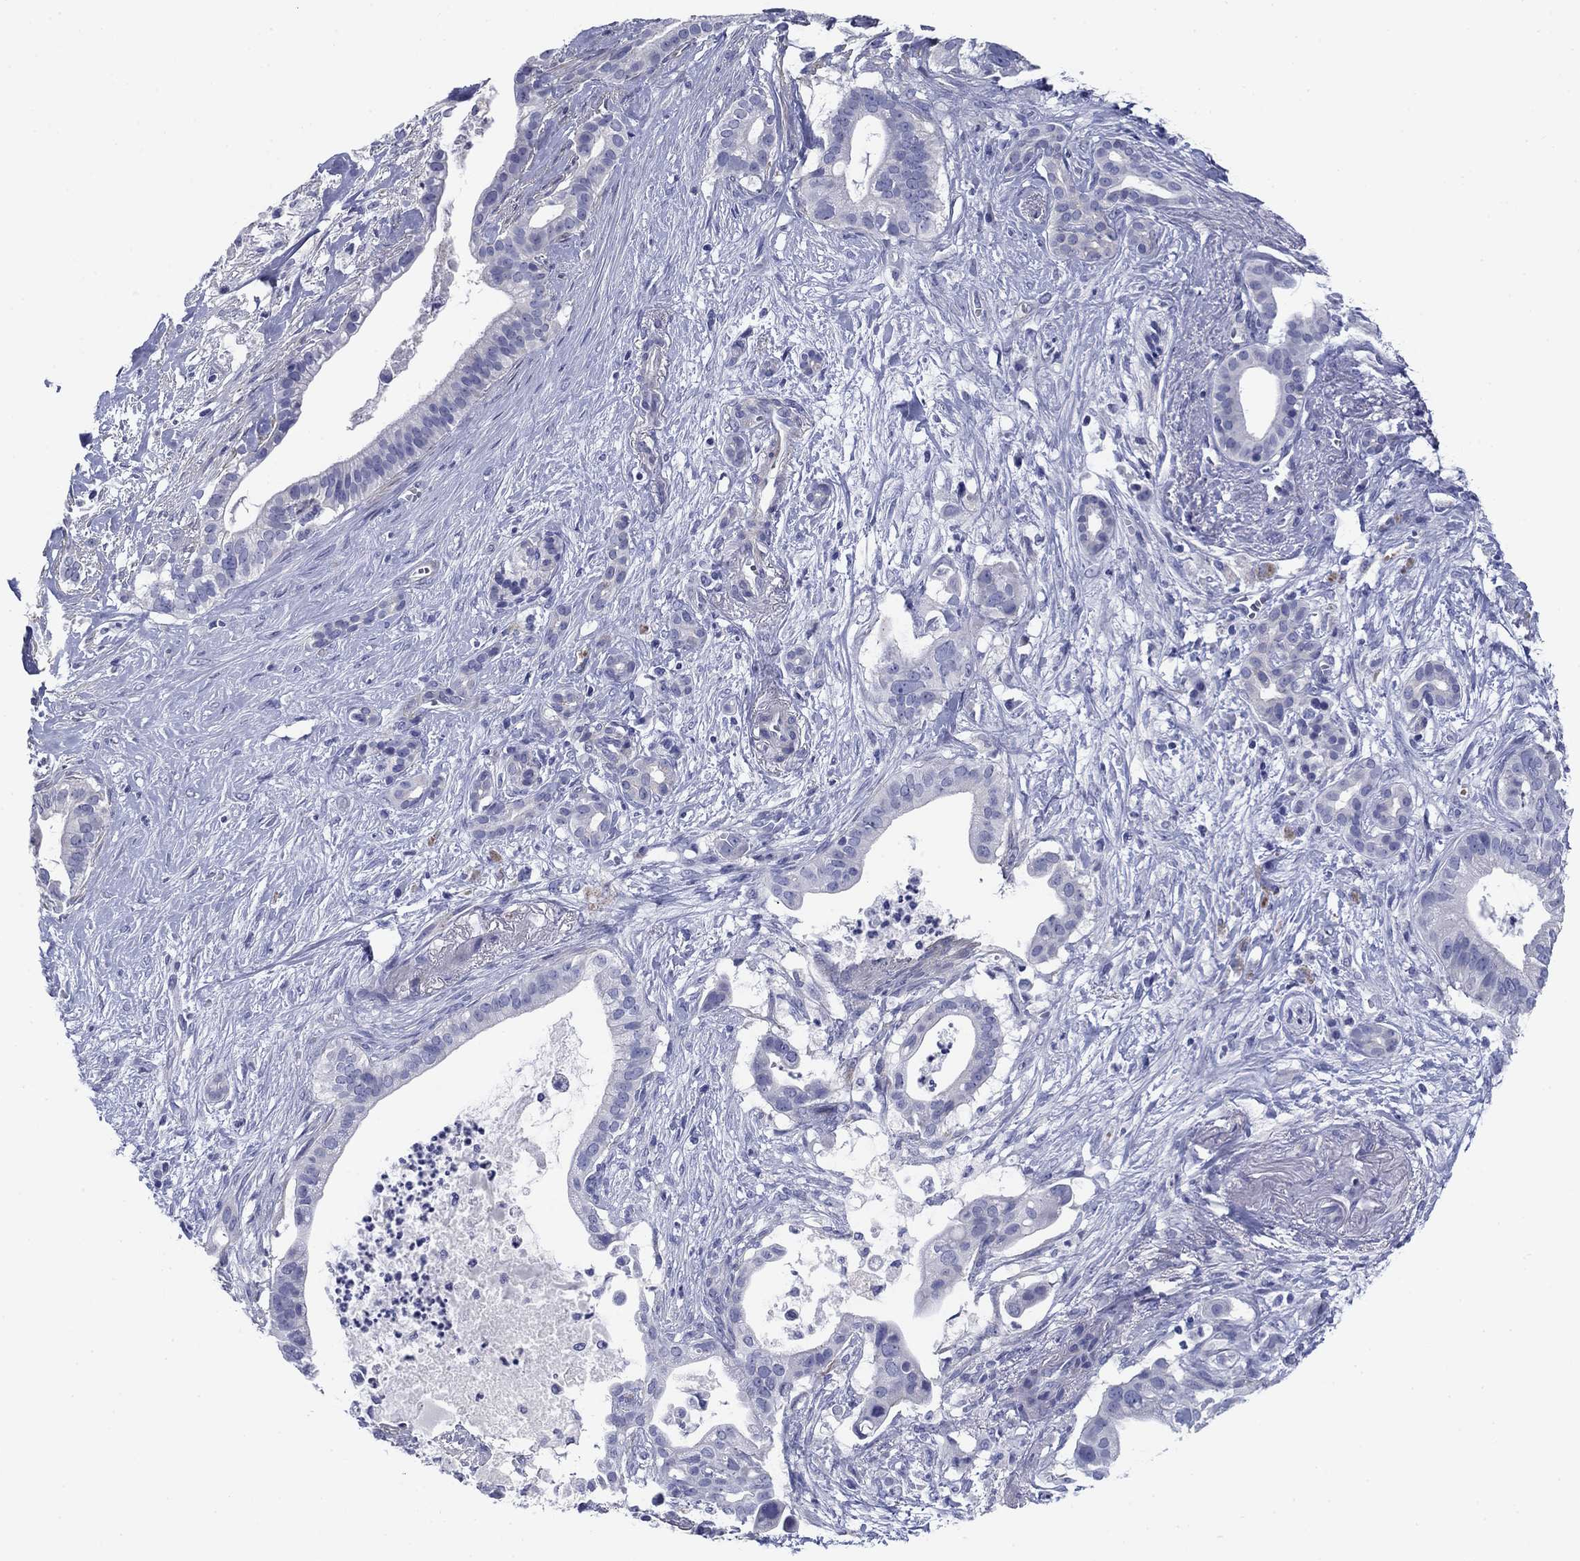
{"staining": {"intensity": "negative", "quantity": "none", "location": "none"}, "tissue": "pancreatic cancer", "cell_type": "Tumor cells", "image_type": "cancer", "snomed": [{"axis": "morphology", "description": "Adenocarcinoma, NOS"}, {"axis": "topography", "description": "Pancreas"}], "caption": "The immunohistochemistry (IHC) micrograph has no significant staining in tumor cells of pancreatic cancer (adenocarcinoma) tissue.", "gene": "PRKCG", "patient": {"sex": "male", "age": 61}}